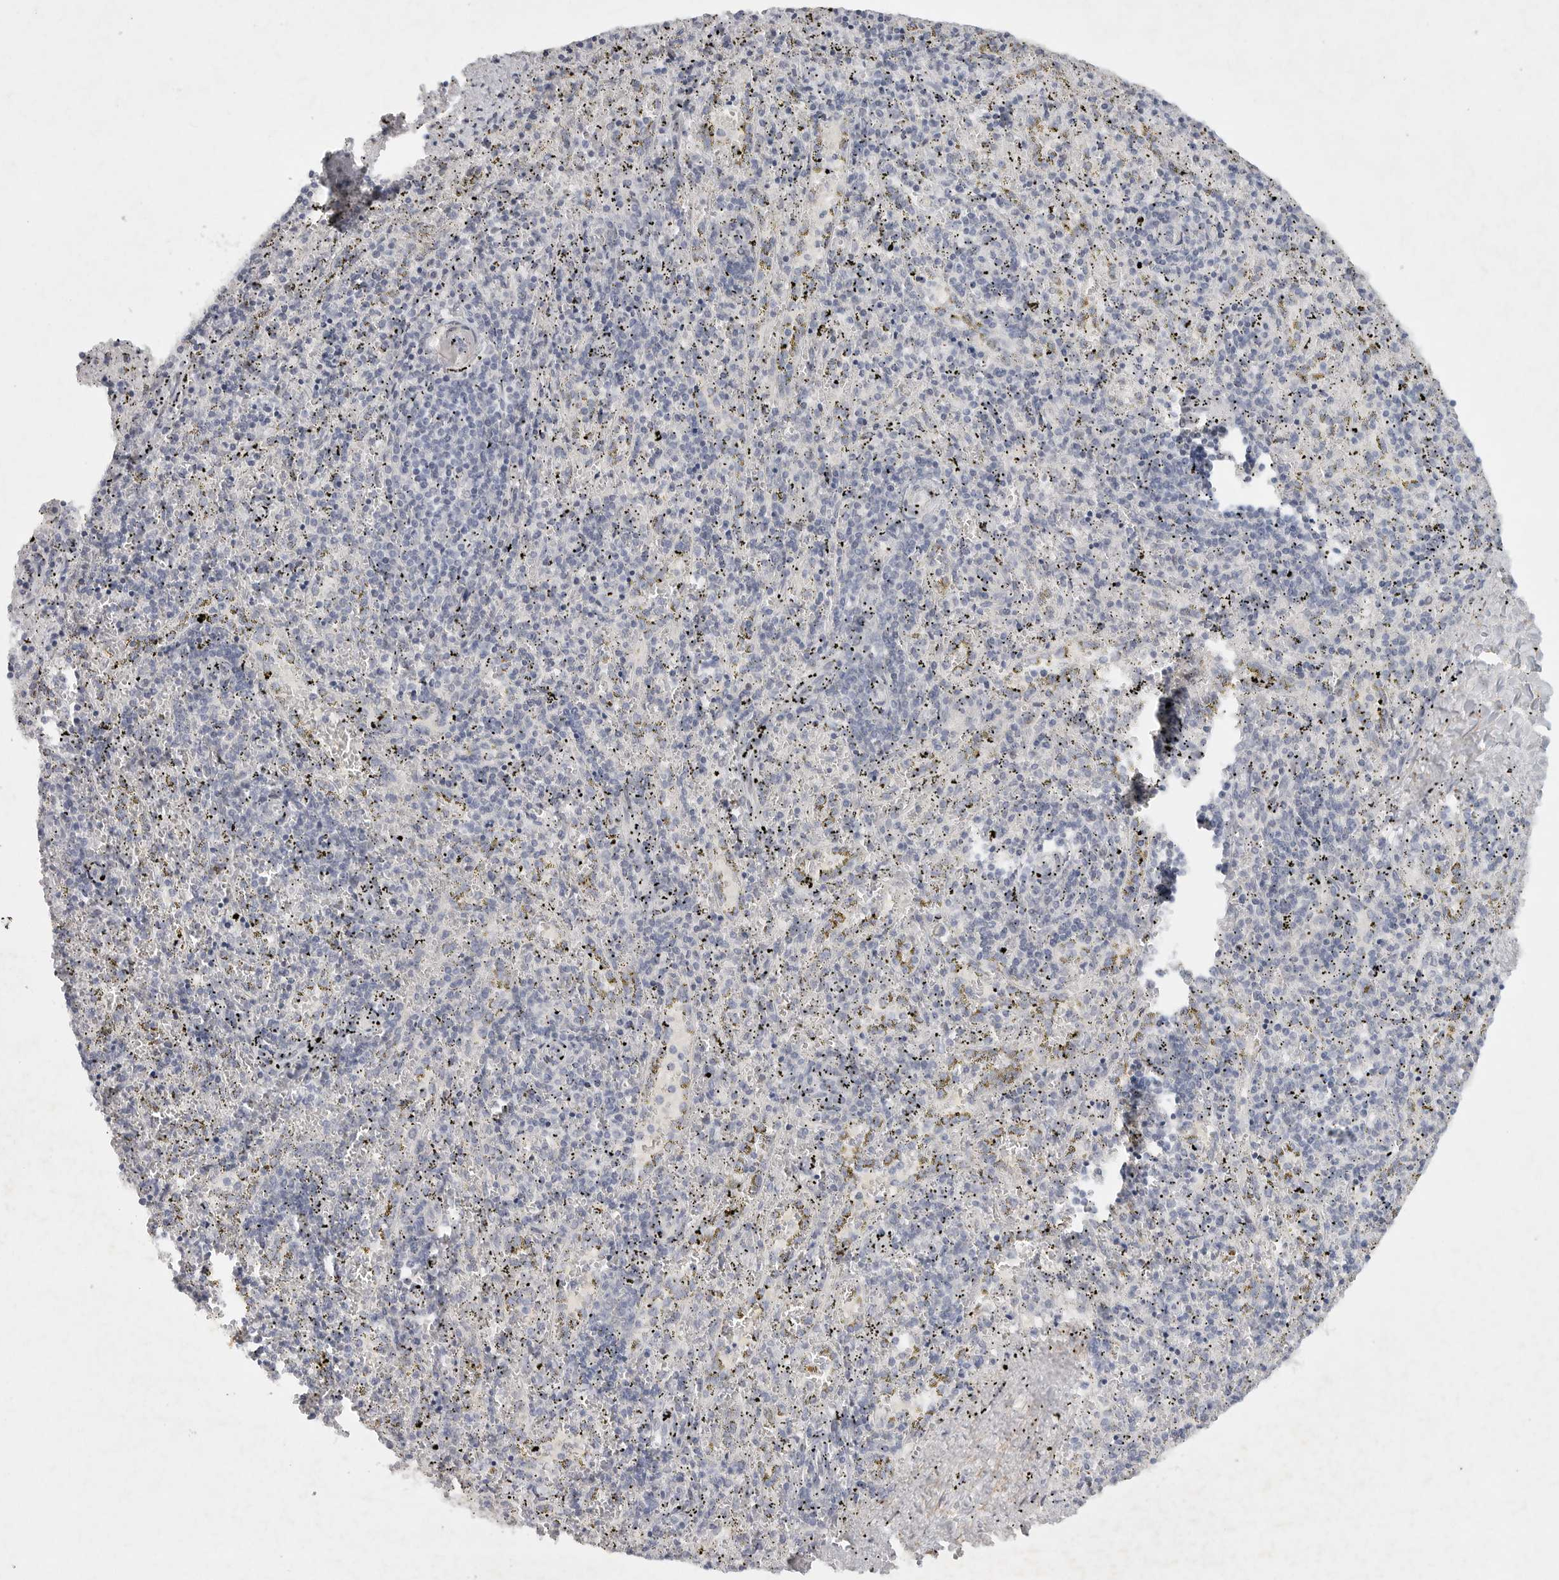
{"staining": {"intensity": "negative", "quantity": "none", "location": "none"}, "tissue": "spleen", "cell_type": "Cells in red pulp", "image_type": "normal", "snomed": [{"axis": "morphology", "description": "Normal tissue, NOS"}, {"axis": "topography", "description": "Spleen"}], "caption": "A photomicrograph of human spleen is negative for staining in cells in red pulp. (DAB IHC, high magnification).", "gene": "TNR", "patient": {"sex": "male", "age": 11}}